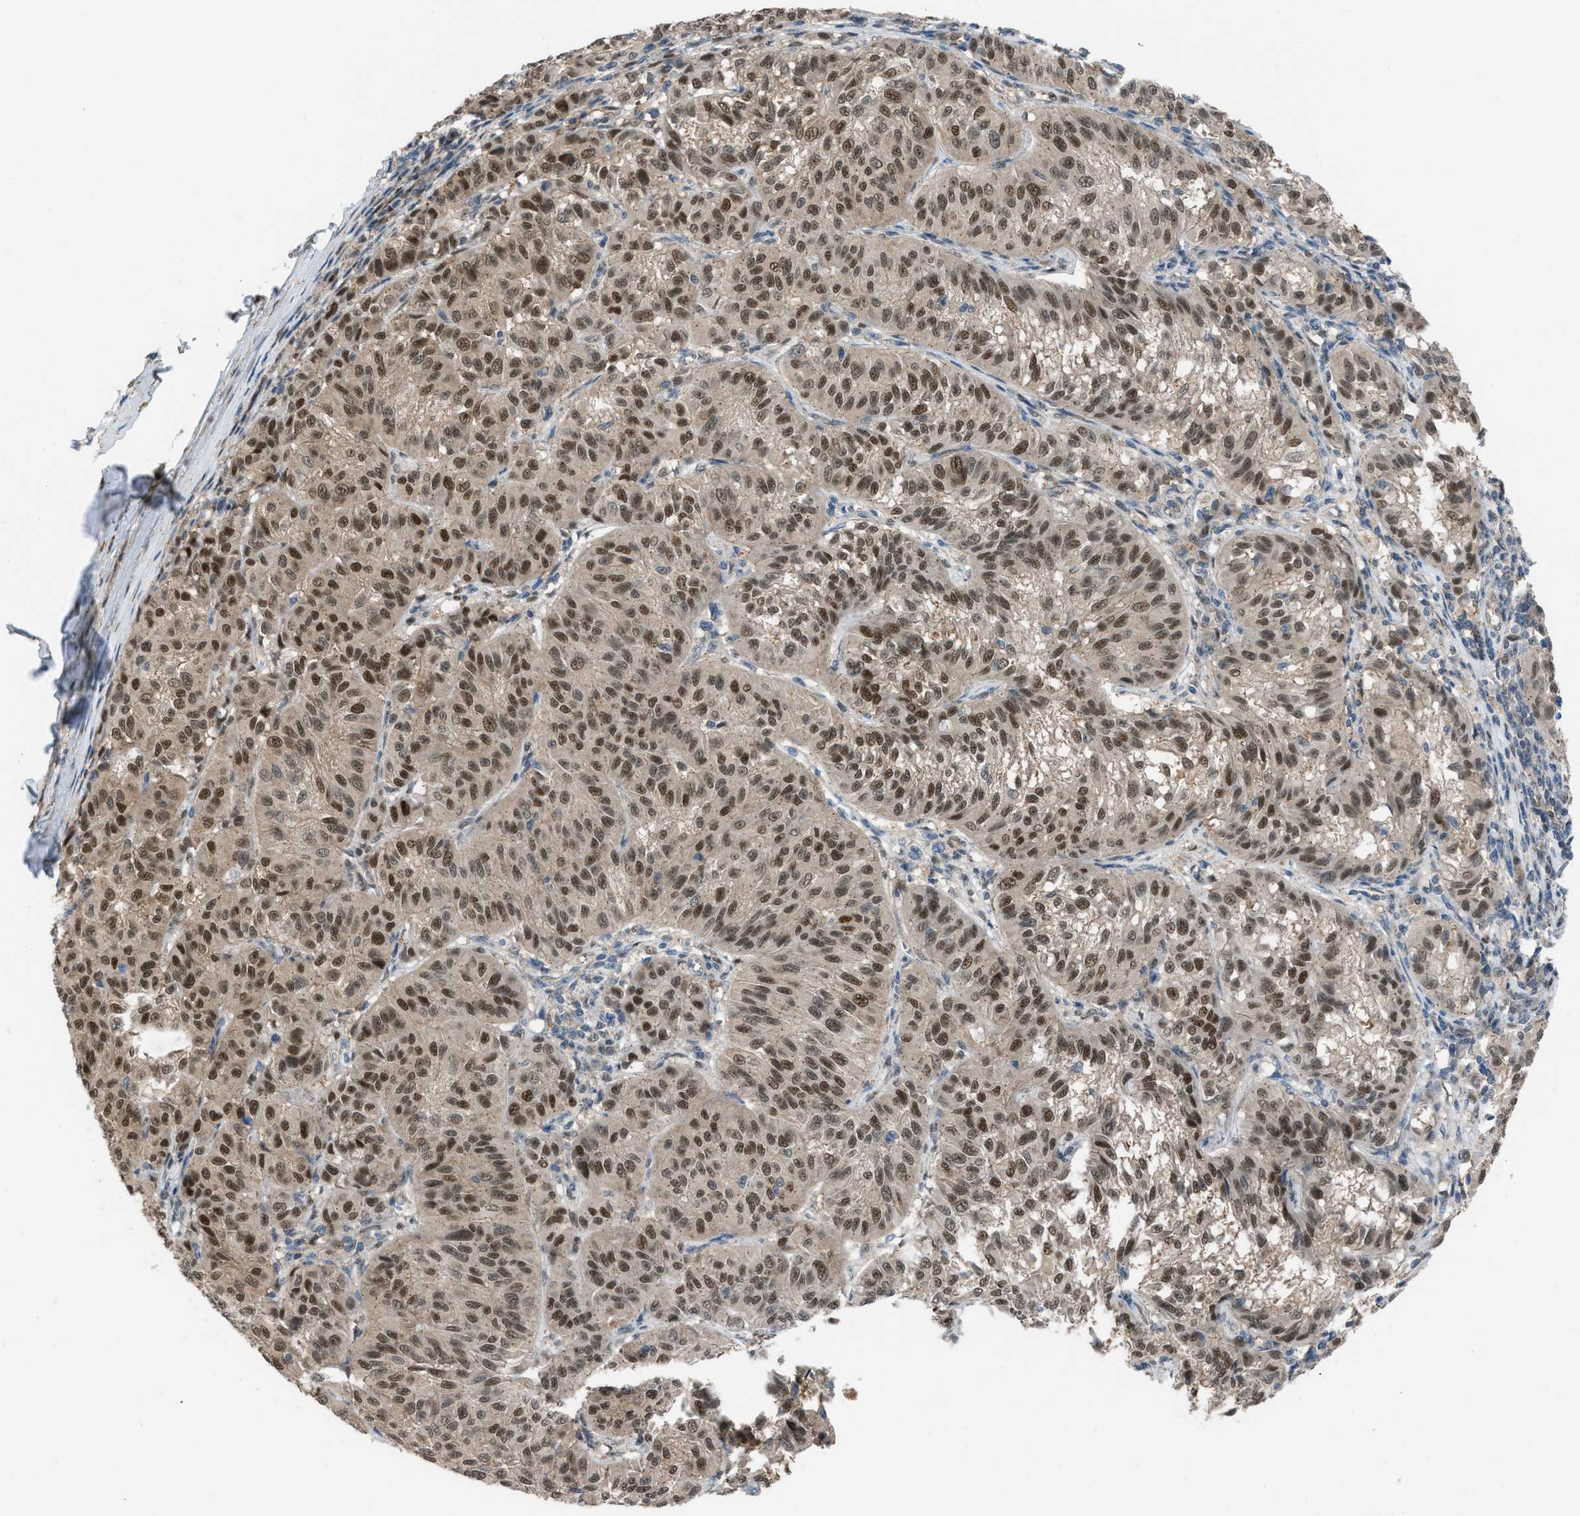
{"staining": {"intensity": "strong", "quantity": ">75%", "location": "cytoplasmic/membranous,nuclear"}, "tissue": "melanoma", "cell_type": "Tumor cells", "image_type": "cancer", "snomed": [{"axis": "morphology", "description": "Malignant melanoma, NOS"}, {"axis": "topography", "description": "Skin"}], "caption": "About >75% of tumor cells in human melanoma display strong cytoplasmic/membranous and nuclear protein expression as visualized by brown immunohistochemical staining.", "gene": "CRTC1", "patient": {"sex": "female", "age": 72}}